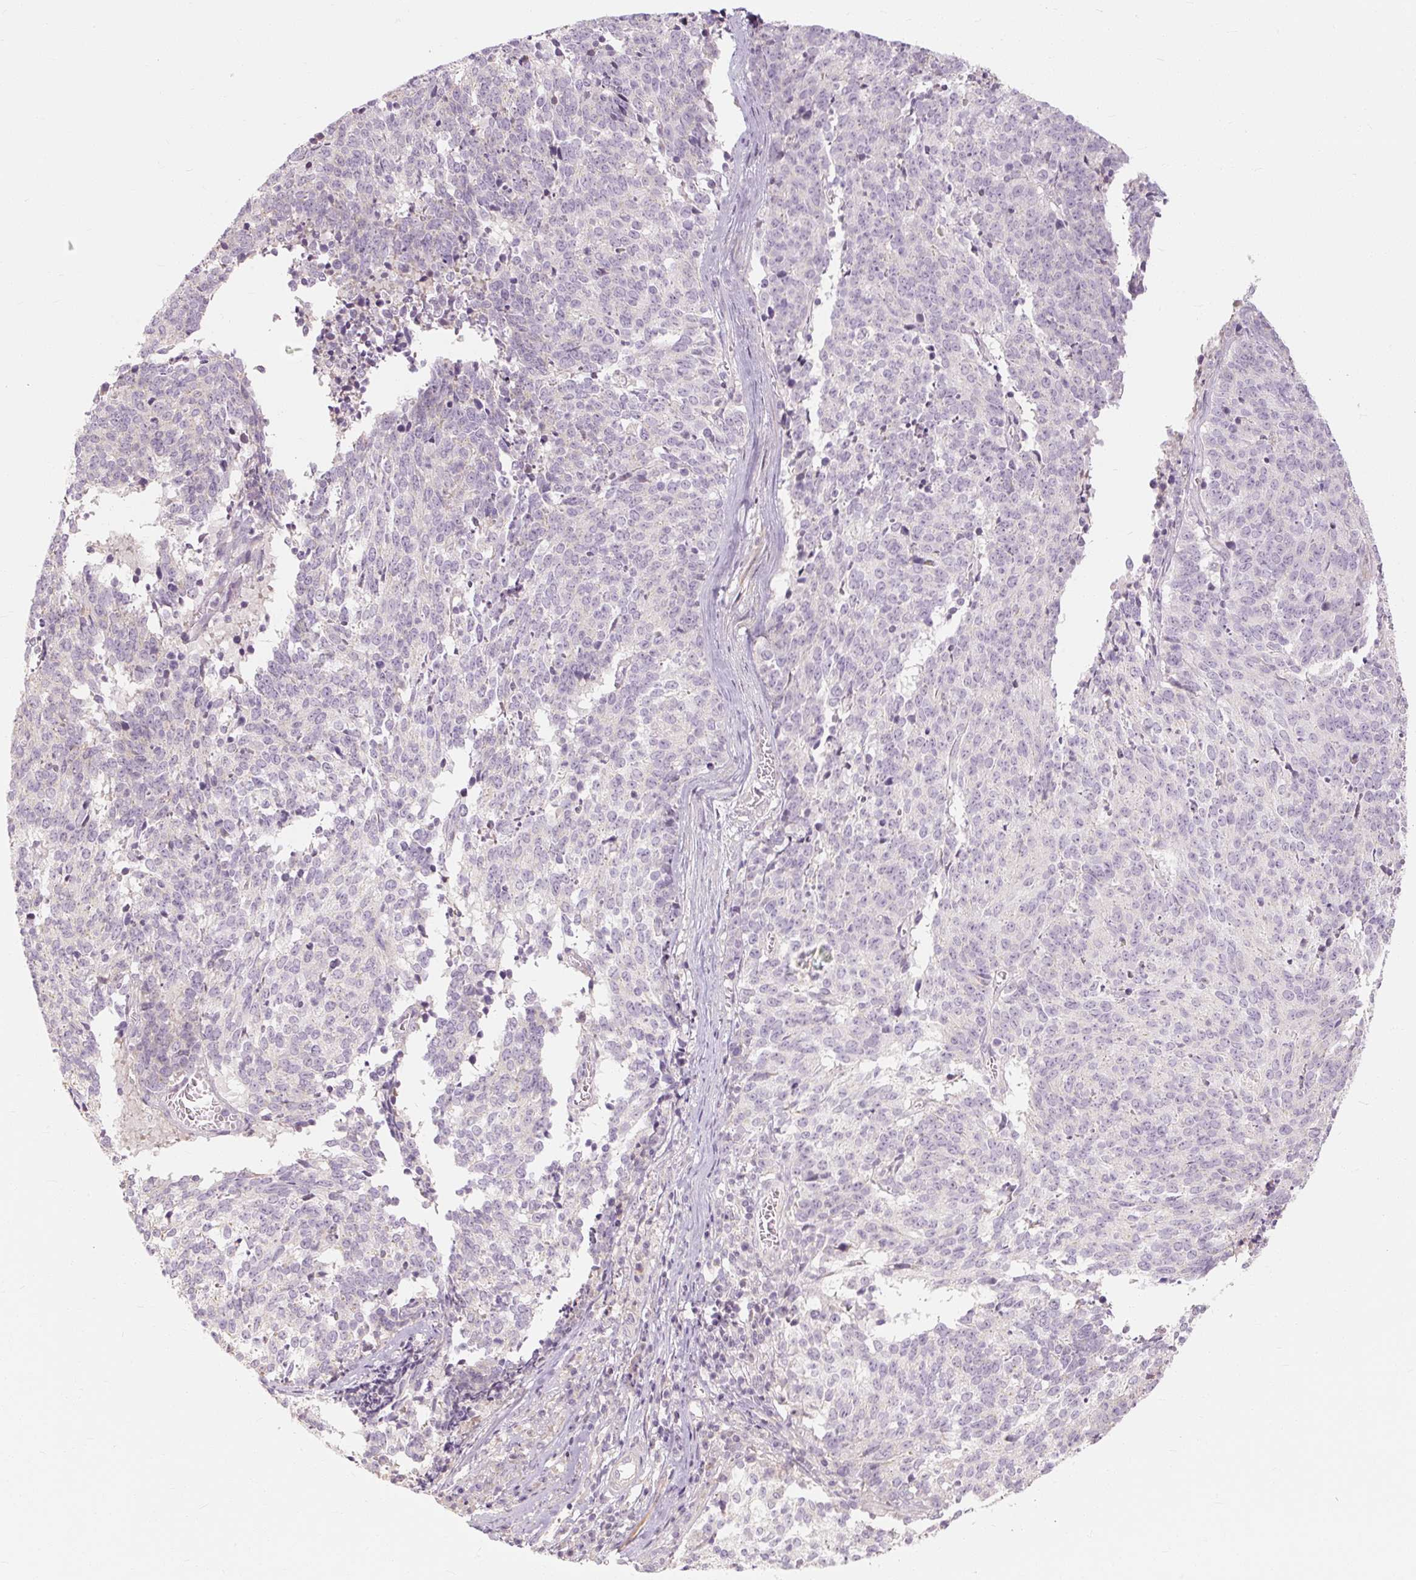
{"staining": {"intensity": "negative", "quantity": "none", "location": "none"}, "tissue": "cervical cancer", "cell_type": "Tumor cells", "image_type": "cancer", "snomed": [{"axis": "morphology", "description": "Squamous cell carcinoma, NOS"}, {"axis": "topography", "description": "Cervix"}], "caption": "Photomicrograph shows no protein expression in tumor cells of cervical cancer tissue.", "gene": "CAPN3", "patient": {"sex": "female", "age": 29}}